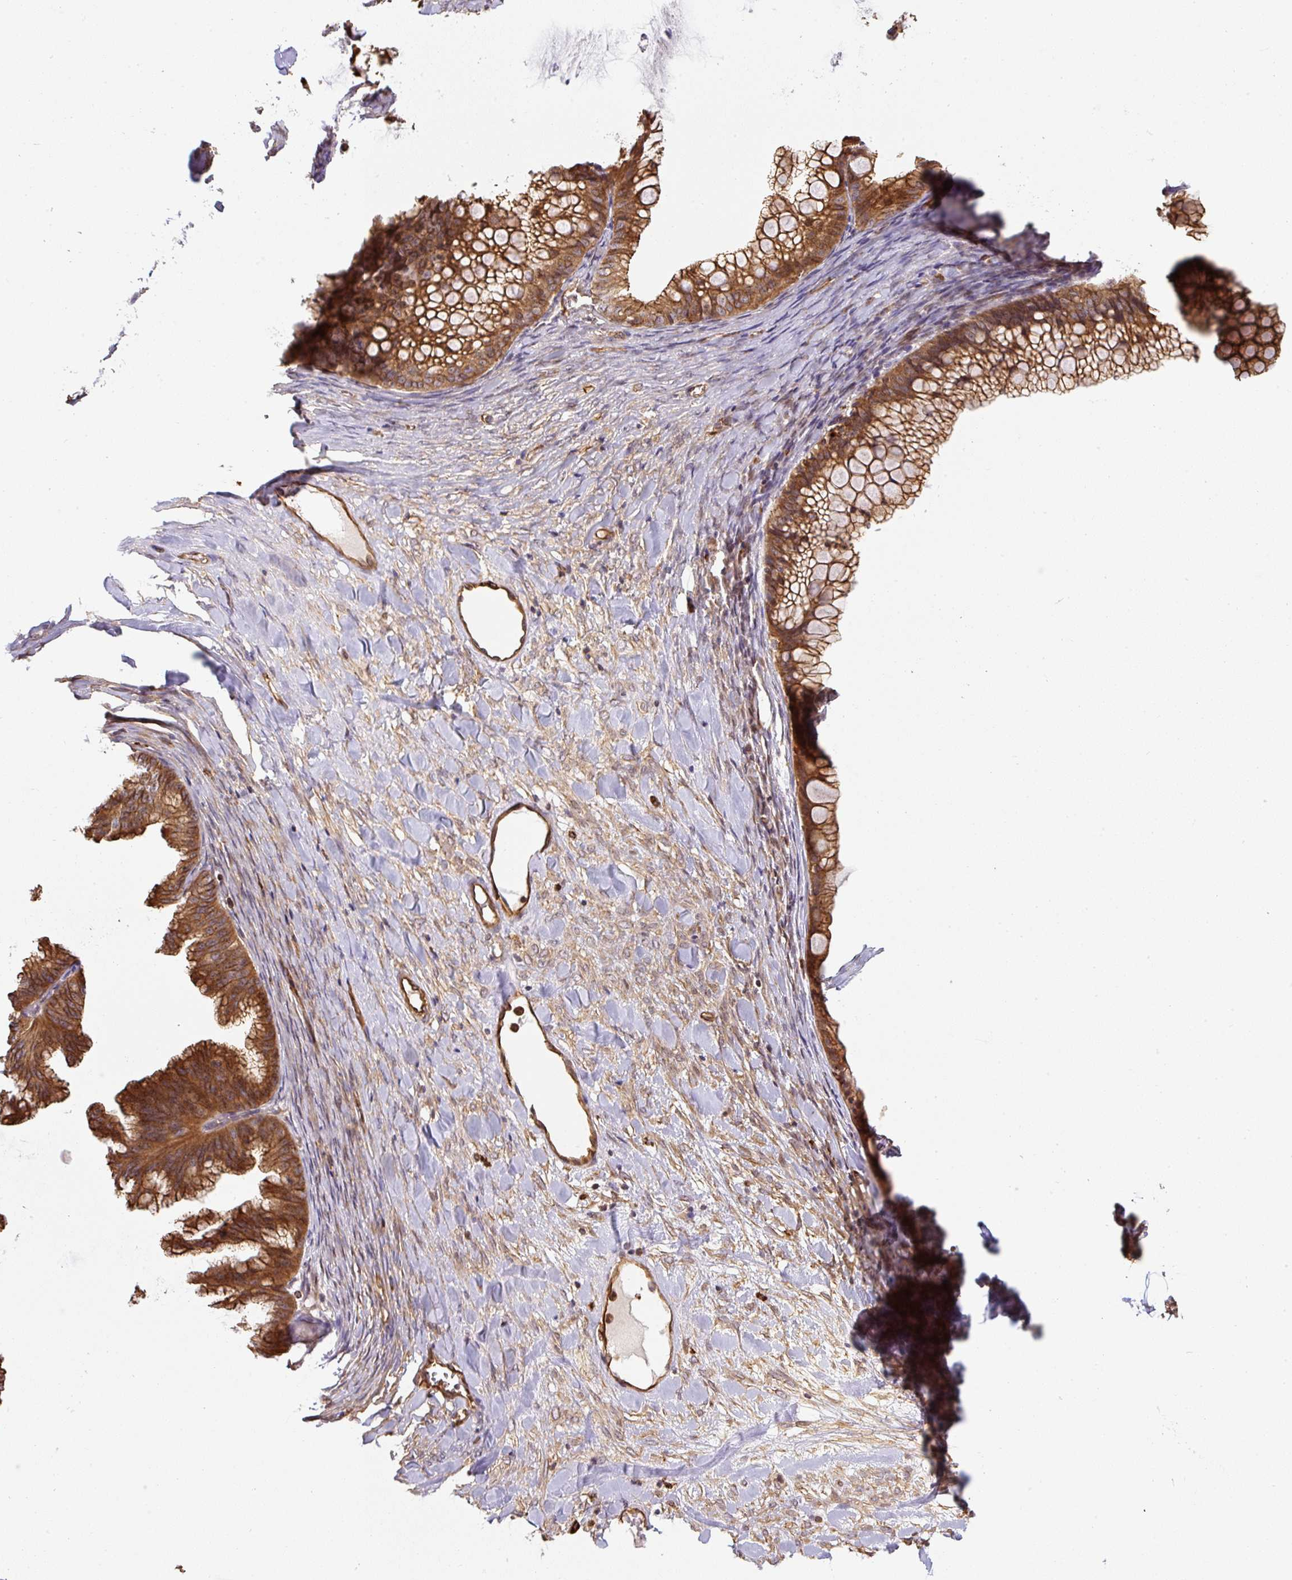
{"staining": {"intensity": "strong", "quantity": ">75%", "location": "cytoplasmic/membranous"}, "tissue": "ovarian cancer", "cell_type": "Tumor cells", "image_type": "cancer", "snomed": [{"axis": "morphology", "description": "Cystadenocarcinoma, mucinous, NOS"}, {"axis": "topography", "description": "Ovary"}], "caption": "Ovarian cancer (mucinous cystadenocarcinoma) was stained to show a protein in brown. There is high levels of strong cytoplasmic/membranous positivity in about >75% of tumor cells.", "gene": "B3GALT5", "patient": {"sex": "female", "age": 35}}